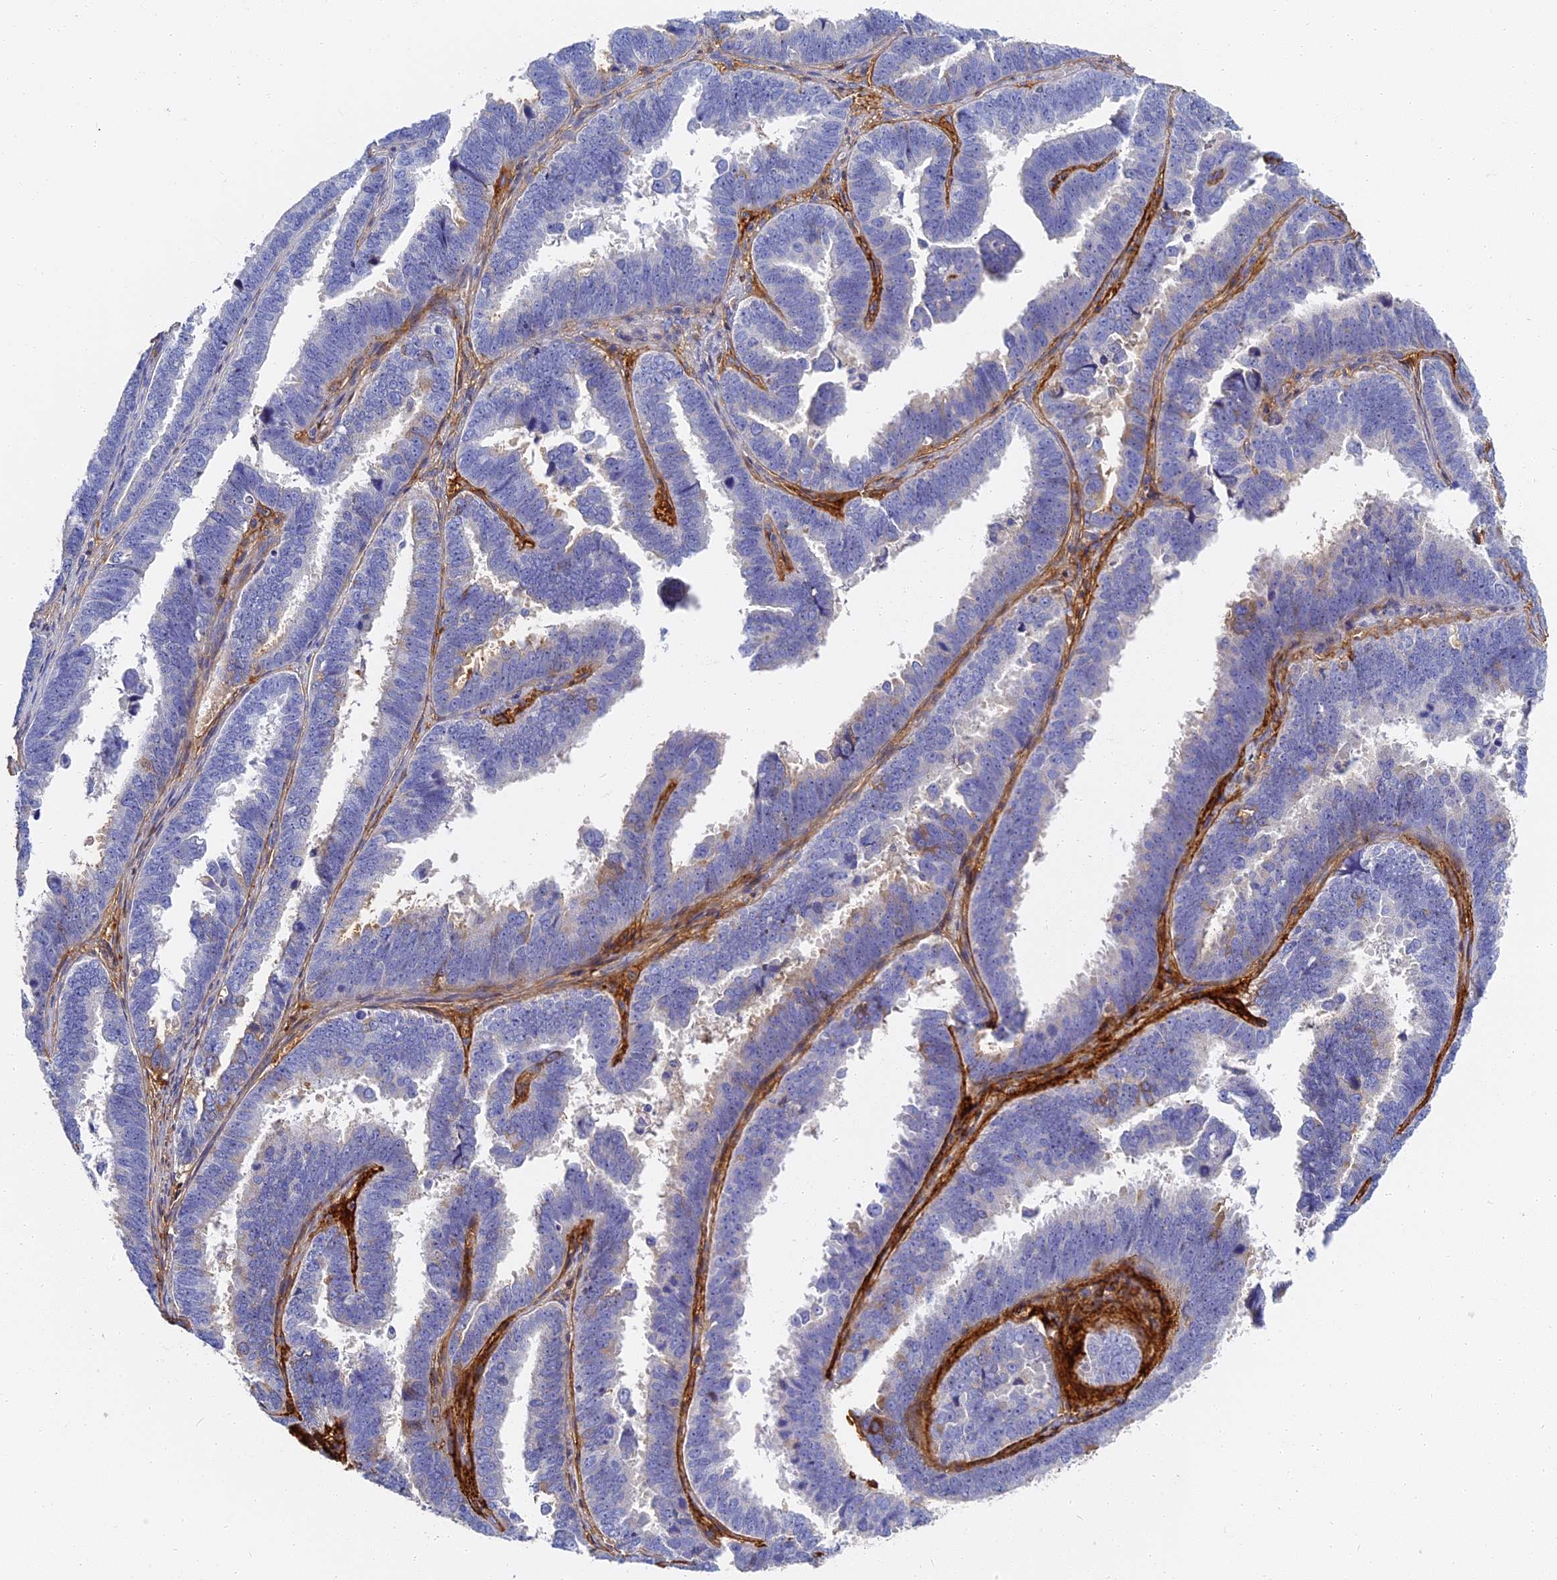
{"staining": {"intensity": "negative", "quantity": "none", "location": "none"}, "tissue": "endometrial cancer", "cell_type": "Tumor cells", "image_type": "cancer", "snomed": [{"axis": "morphology", "description": "Adenocarcinoma, NOS"}, {"axis": "topography", "description": "Endometrium"}], "caption": "Immunohistochemical staining of endometrial cancer exhibits no significant positivity in tumor cells.", "gene": "ITIH1", "patient": {"sex": "female", "age": 75}}